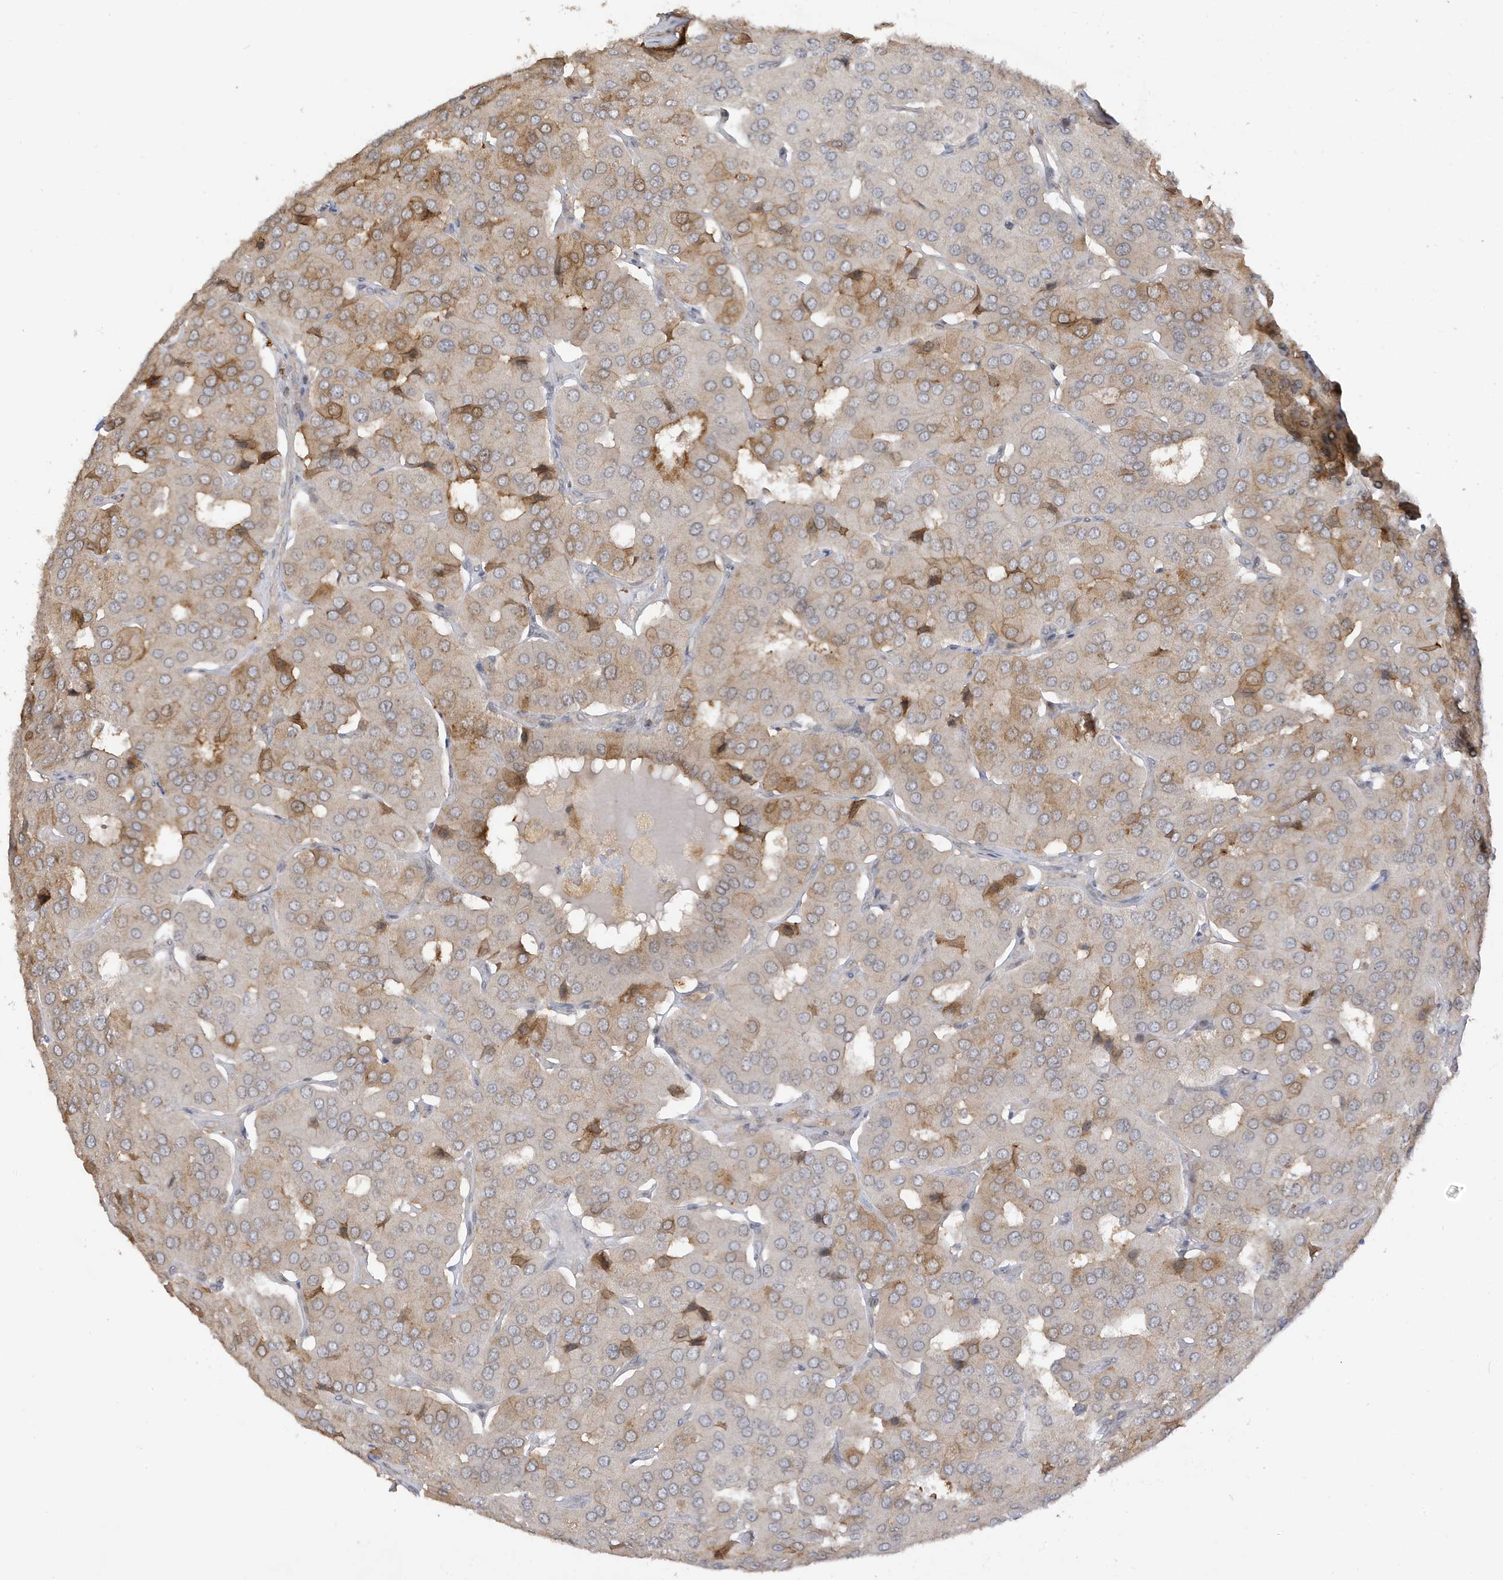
{"staining": {"intensity": "moderate", "quantity": "<25%", "location": "cytoplasmic/membranous"}, "tissue": "parathyroid gland", "cell_type": "Glandular cells", "image_type": "normal", "snomed": [{"axis": "morphology", "description": "Normal tissue, NOS"}, {"axis": "morphology", "description": "Adenoma, NOS"}, {"axis": "topography", "description": "Parathyroid gland"}], "caption": "Immunohistochemical staining of unremarkable human parathyroid gland demonstrates low levels of moderate cytoplasmic/membranous expression in about <25% of glandular cells.", "gene": "TAB3", "patient": {"sex": "female", "age": 86}}